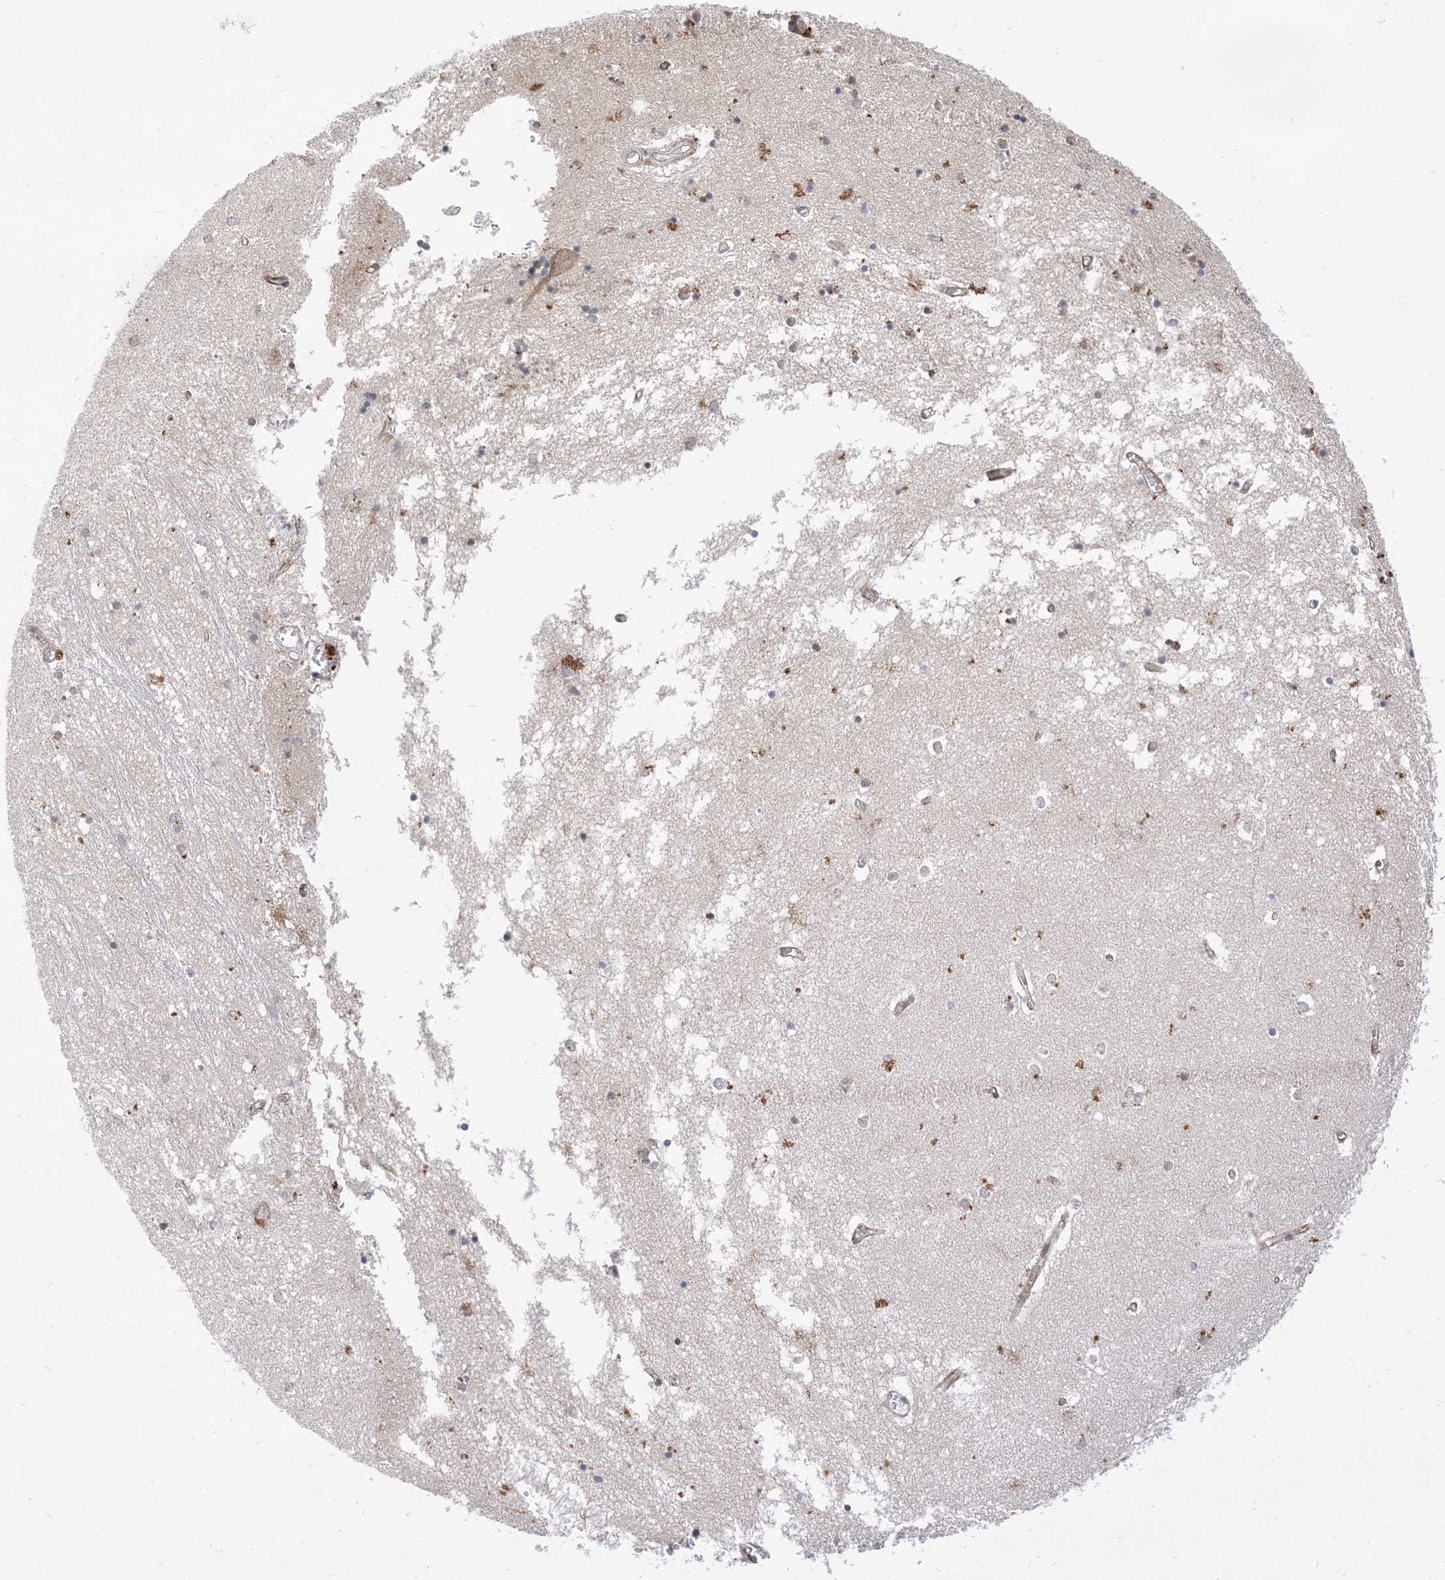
{"staining": {"intensity": "negative", "quantity": "none", "location": "none"}, "tissue": "hippocampus", "cell_type": "Glial cells", "image_type": "normal", "snomed": [{"axis": "morphology", "description": "Normal tissue, NOS"}, {"axis": "topography", "description": "Hippocampus"}], "caption": "Immunohistochemistry photomicrograph of unremarkable human hippocampus stained for a protein (brown), which reveals no expression in glial cells. (Stains: DAB (3,3'-diaminobenzidine) immunohistochemistry (IHC) with hematoxylin counter stain, Microscopy: brightfield microscopy at high magnification).", "gene": "TYSND1", "patient": {"sex": "male", "age": 70}}